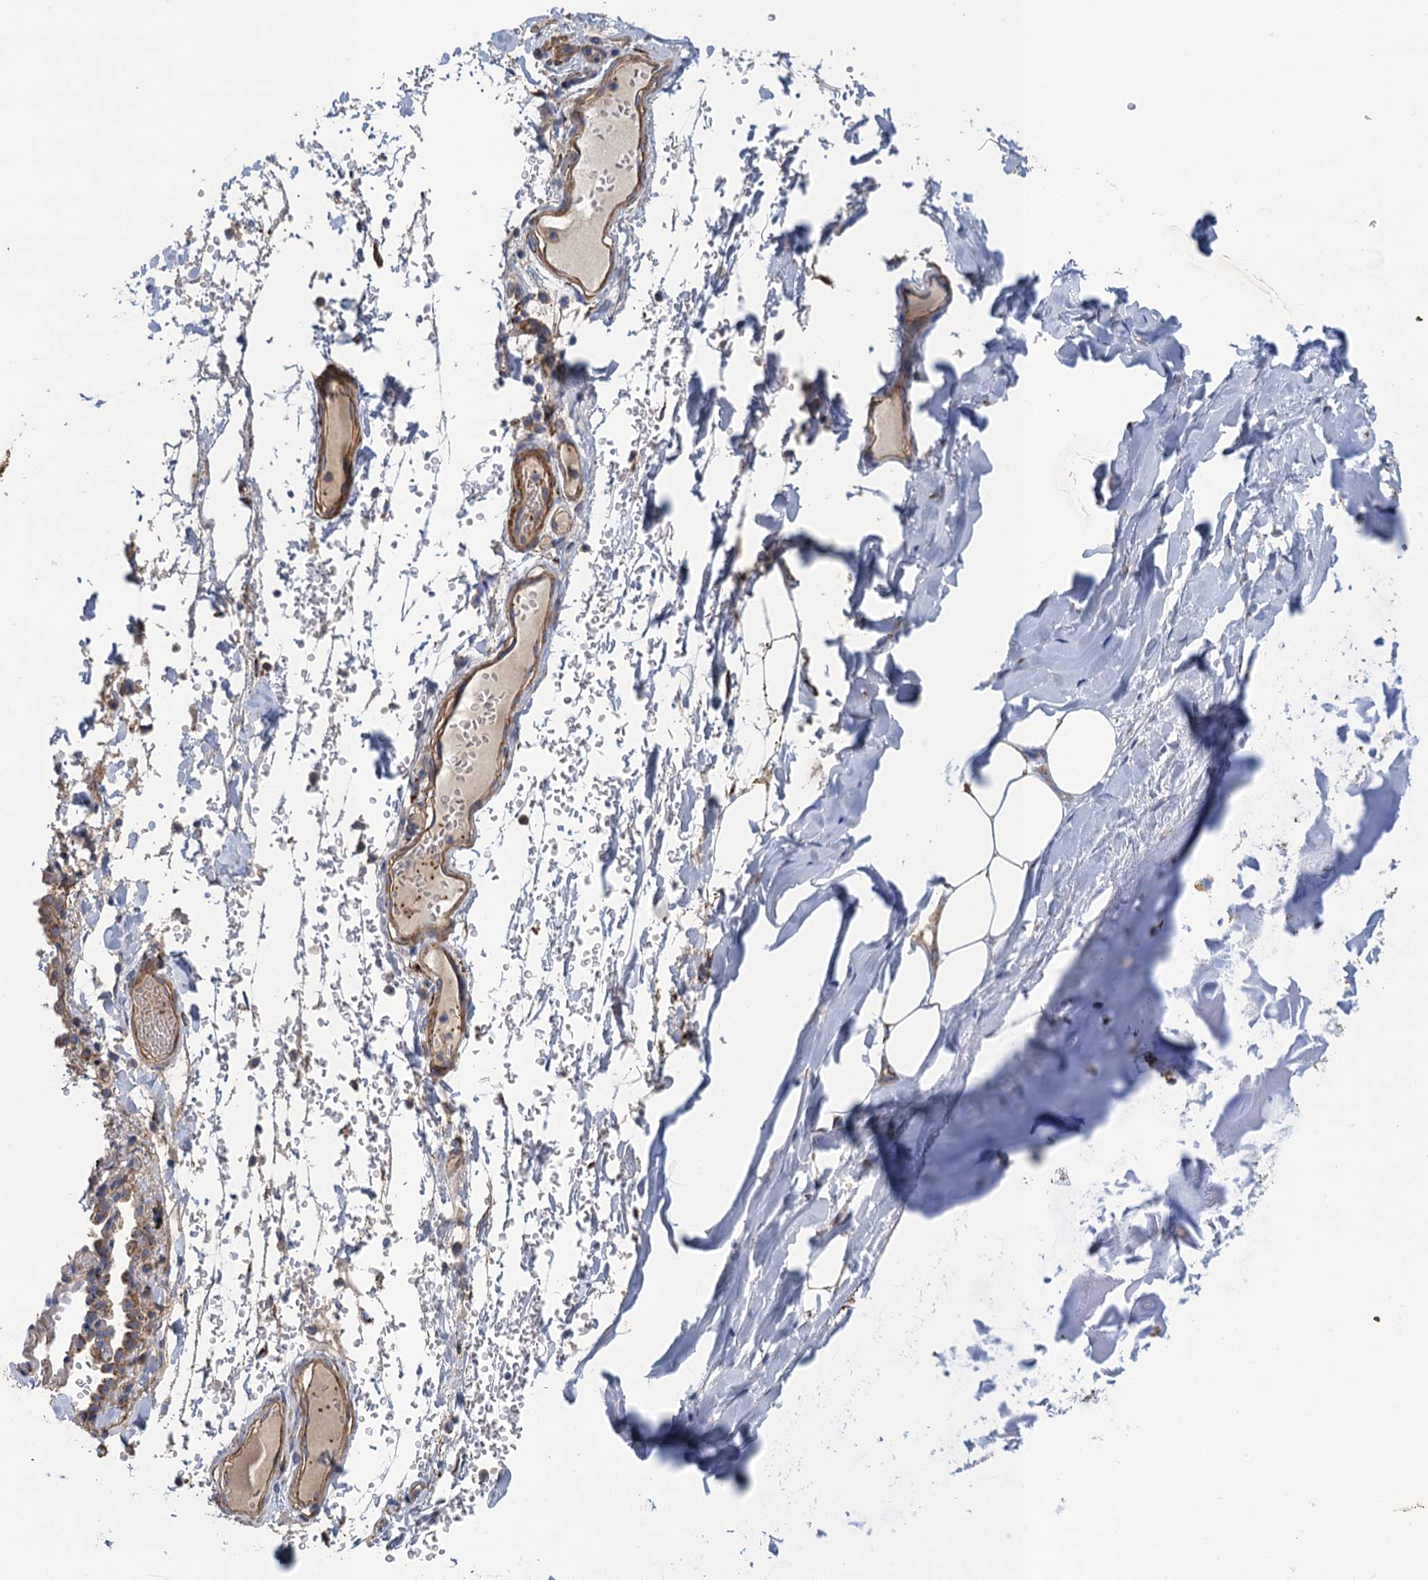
{"staining": {"intensity": "negative", "quantity": "none", "location": "none"}, "tissue": "adipose tissue", "cell_type": "Adipocytes", "image_type": "normal", "snomed": [{"axis": "morphology", "description": "Normal tissue, NOS"}, {"axis": "topography", "description": "Lymph node"}, {"axis": "topography", "description": "Cartilage tissue"}, {"axis": "topography", "description": "Bronchus"}], "caption": "The micrograph exhibits no significant positivity in adipocytes of adipose tissue. The staining is performed using DAB brown chromogen with nuclei counter-stained in using hematoxylin.", "gene": "ENSG00000260643", "patient": {"sex": "male", "age": 63}}